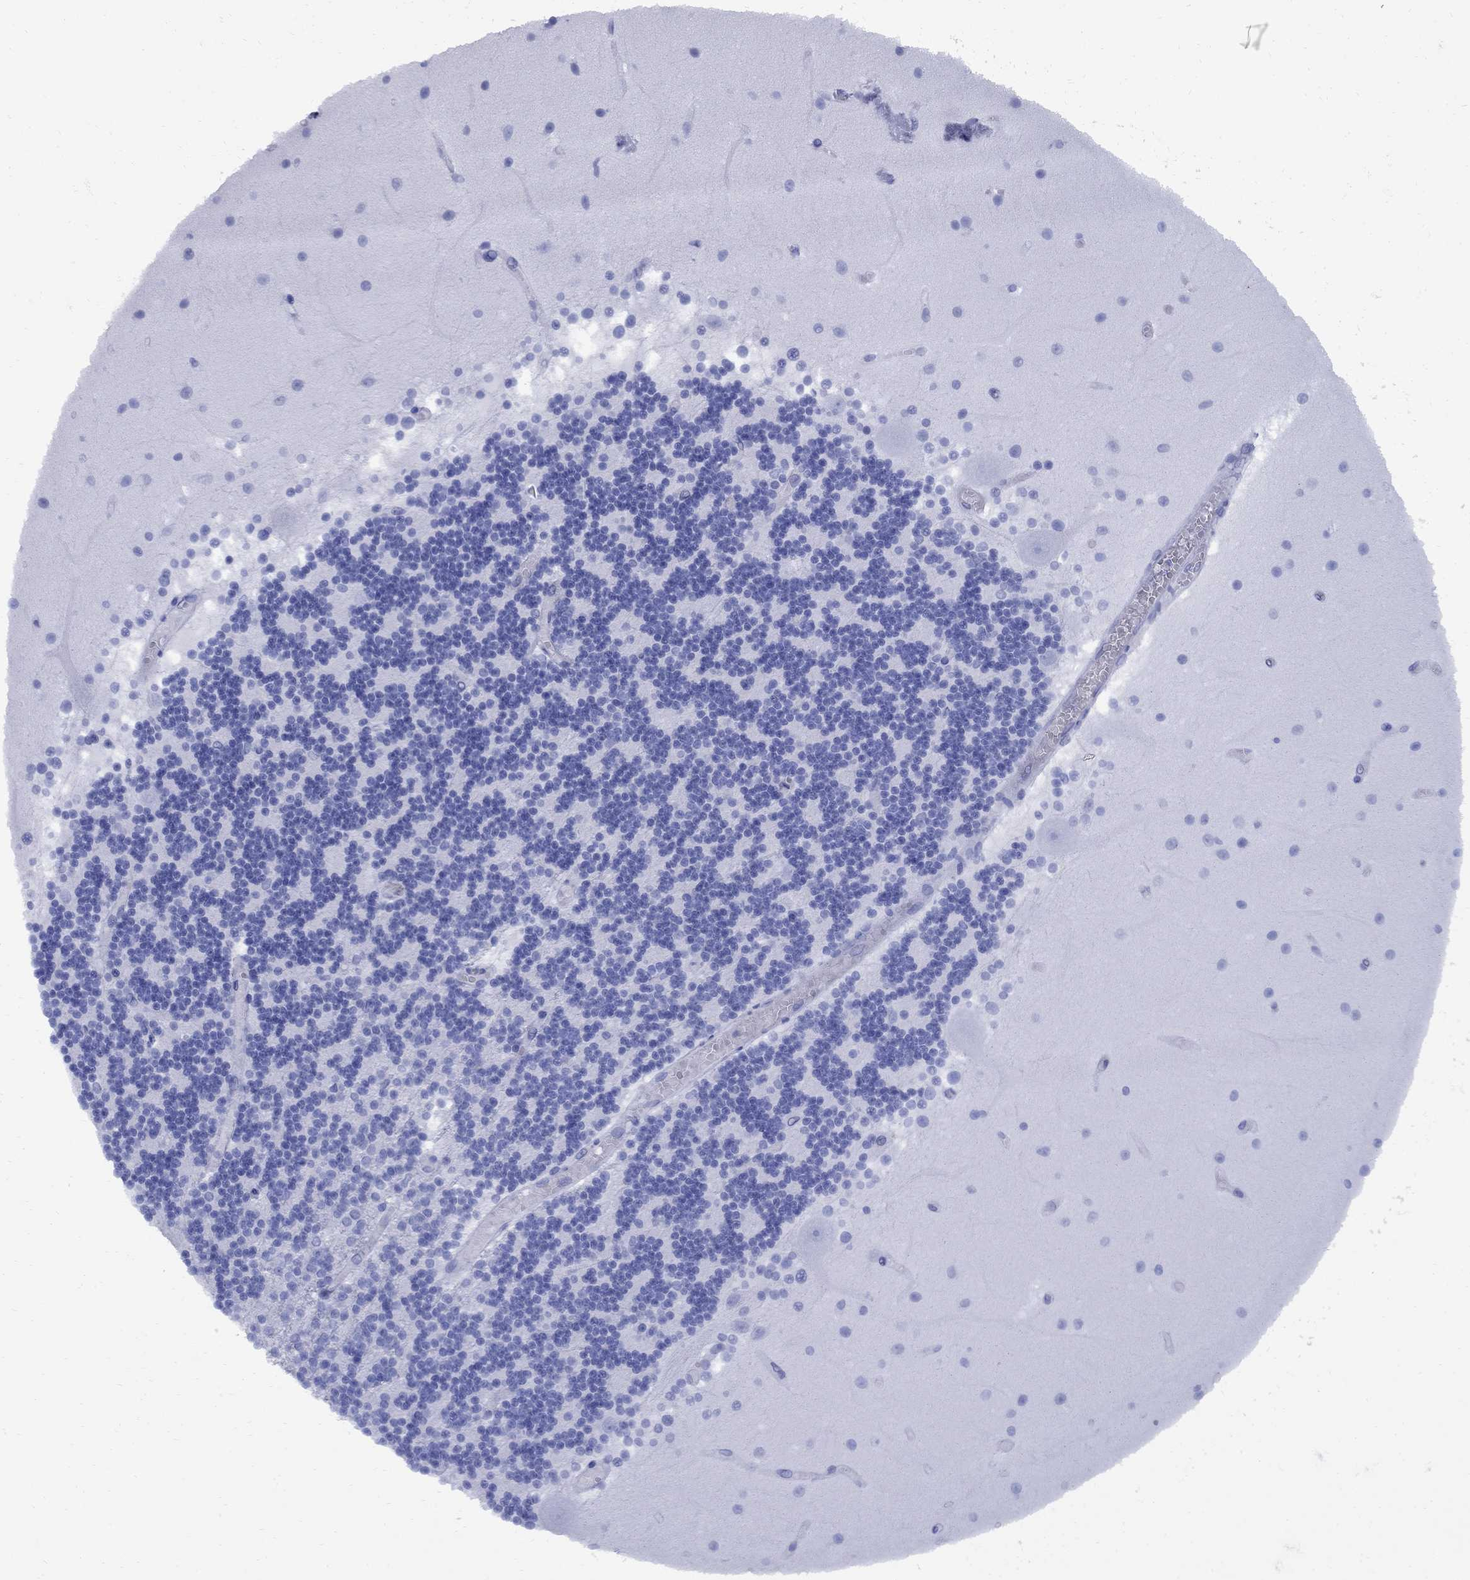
{"staining": {"intensity": "negative", "quantity": "none", "location": "none"}, "tissue": "cerebellum", "cell_type": "Cells in granular layer", "image_type": "normal", "snomed": [{"axis": "morphology", "description": "Normal tissue, NOS"}, {"axis": "topography", "description": "Cerebellum"}], "caption": "There is no significant staining in cells in granular layer of cerebellum. Brightfield microscopy of IHC stained with DAB (brown) and hematoxylin (blue), captured at high magnification.", "gene": "SMCP", "patient": {"sex": "female", "age": 28}}